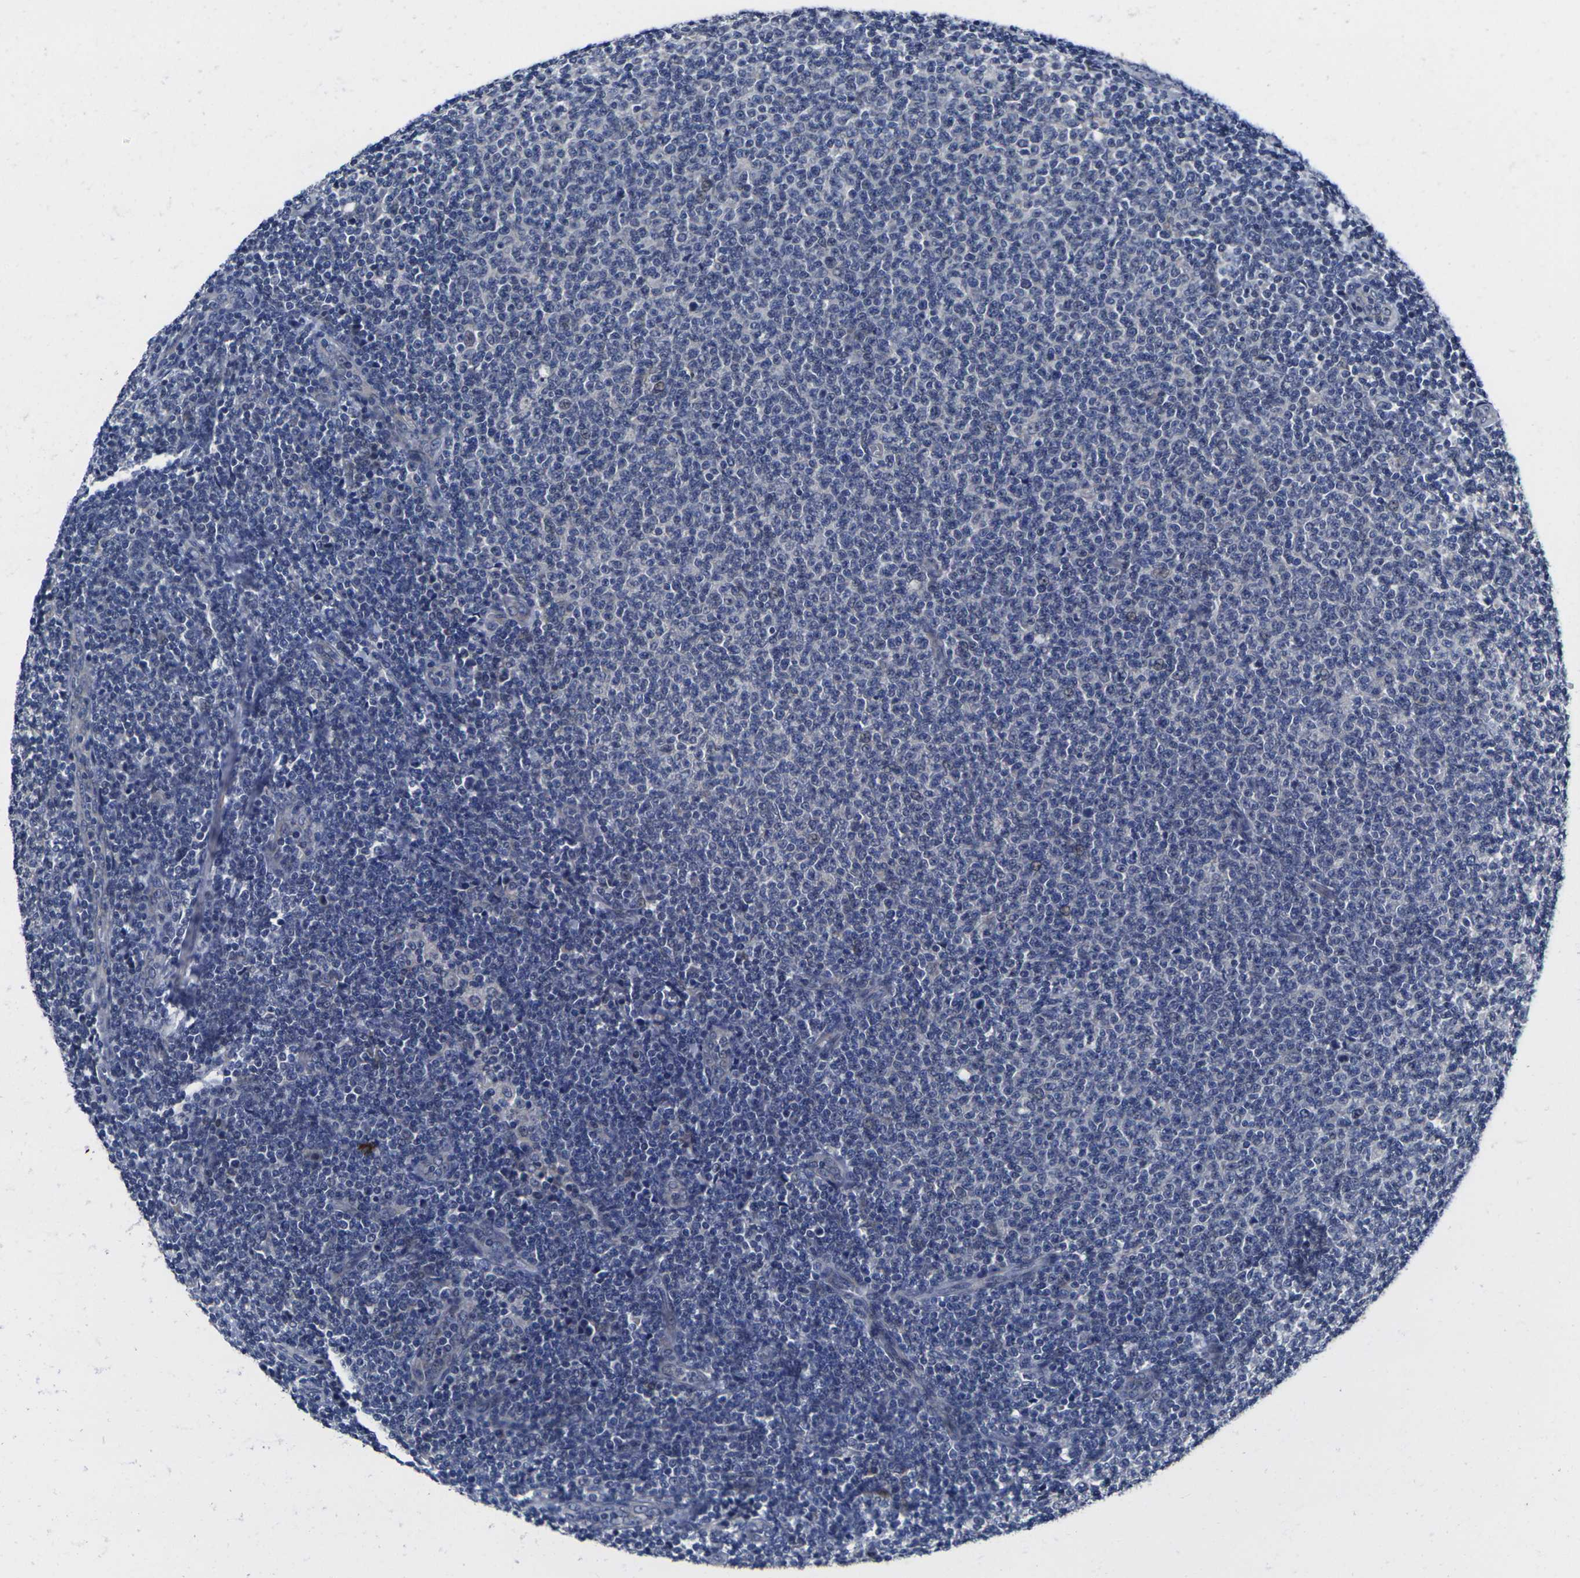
{"staining": {"intensity": "negative", "quantity": "none", "location": "none"}, "tissue": "lymphoma", "cell_type": "Tumor cells", "image_type": "cancer", "snomed": [{"axis": "morphology", "description": "Malignant lymphoma, non-Hodgkin's type, Low grade"}, {"axis": "topography", "description": "Lymph node"}], "caption": "DAB immunohistochemical staining of lymphoma demonstrates no significant staining in tumor cells.", "gene": "CYP2C8", "patient": {"sex": "male", "age": 66}}